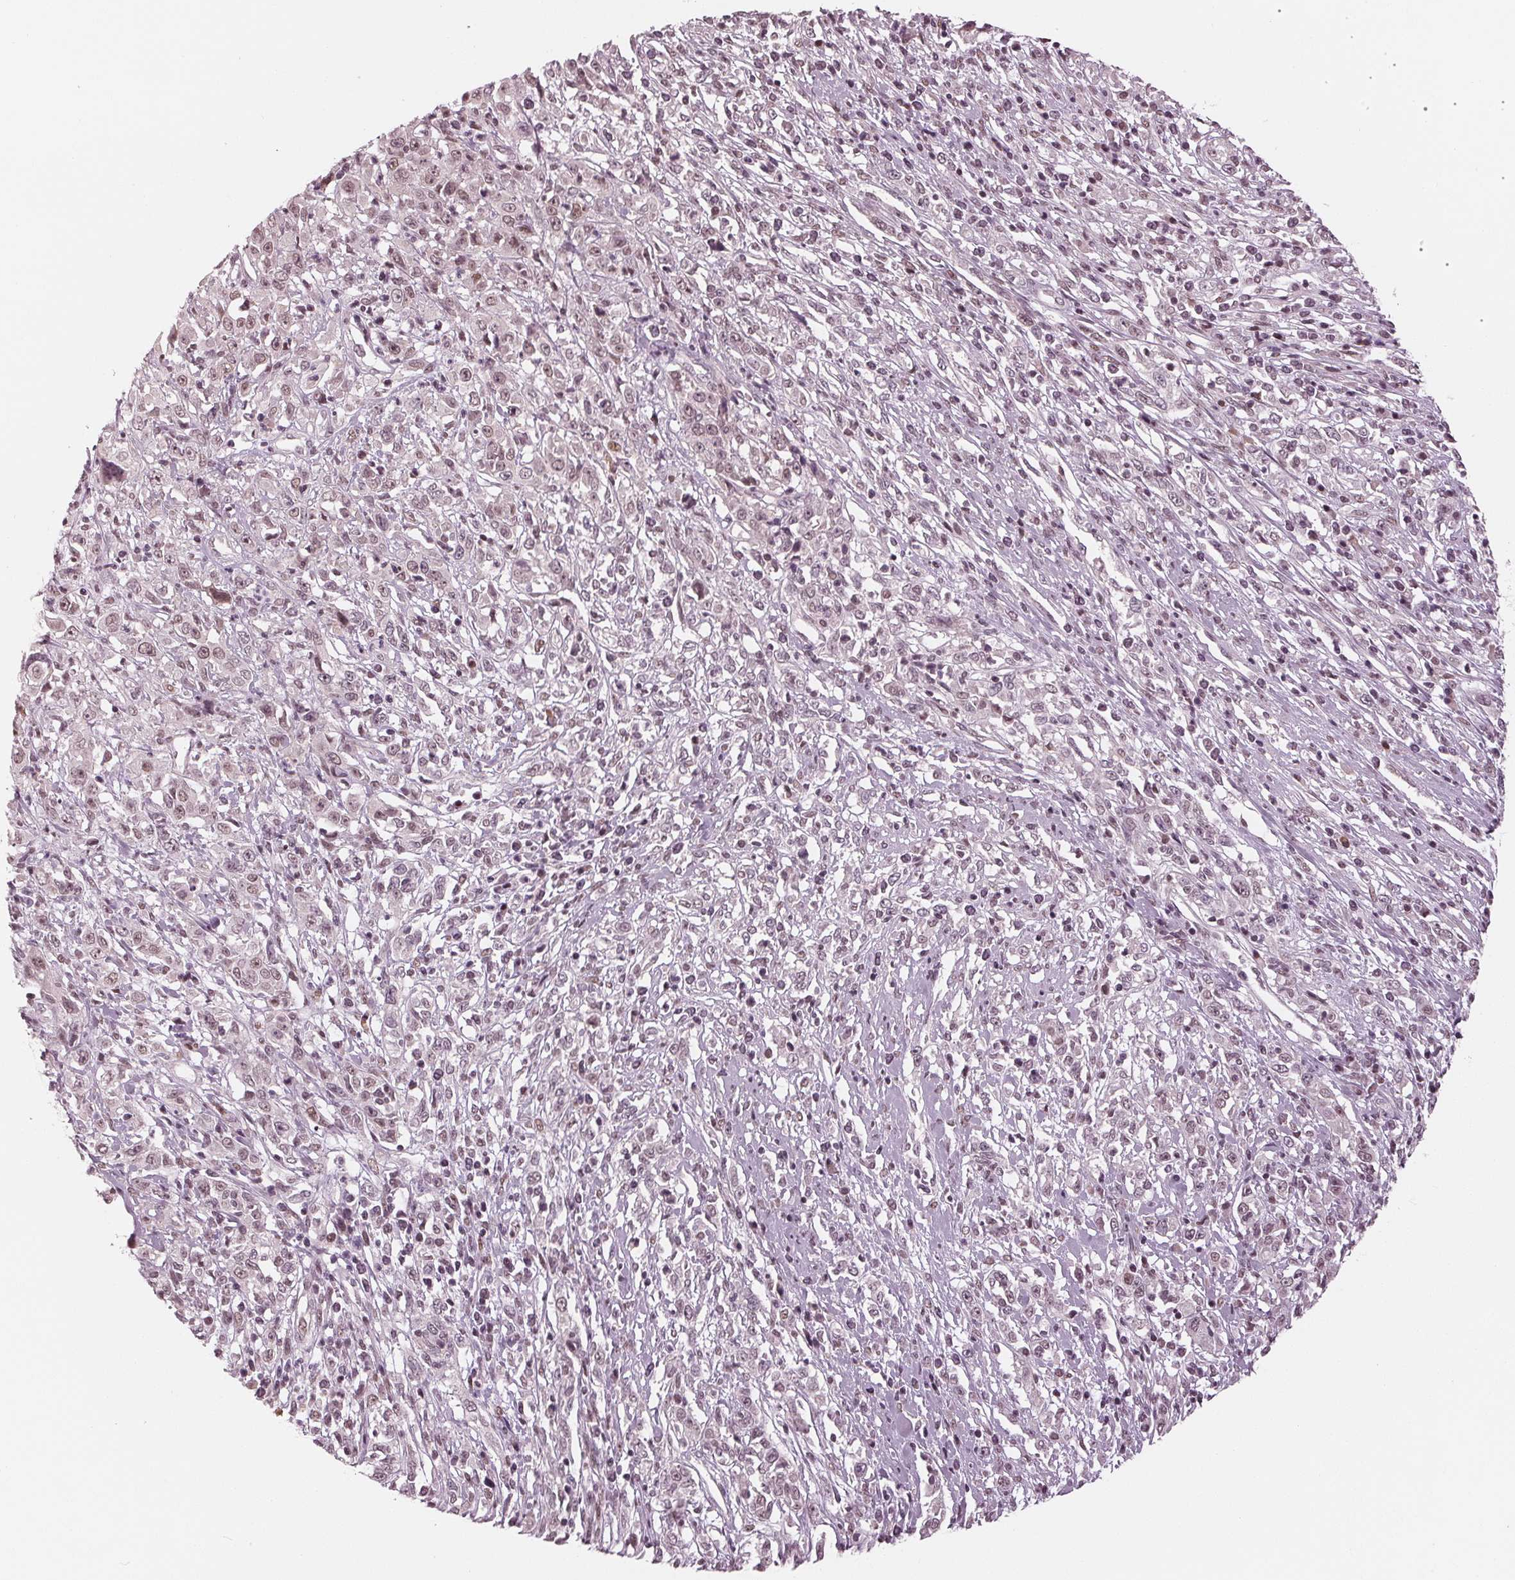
{"staining": {"intensity": "weak", "quantity": ">75%", "location": "nuclear"}, "tissue": "cervical cancer", "cell_type": "Tumor cells", "image_type": "cancer", "snomed": [{"axis": "morphology", "description": "Adenocarcinoma, NOS"}, {"axis": "topography", "description": "Cervix"}], "caption": "Cervical cancer (adenocarcinoma) tissue displays weak nuclear expression in approximately >75% of tumor cells", "gene": "DNMT3L", "patient": {"sex": "female", "age": 40}}